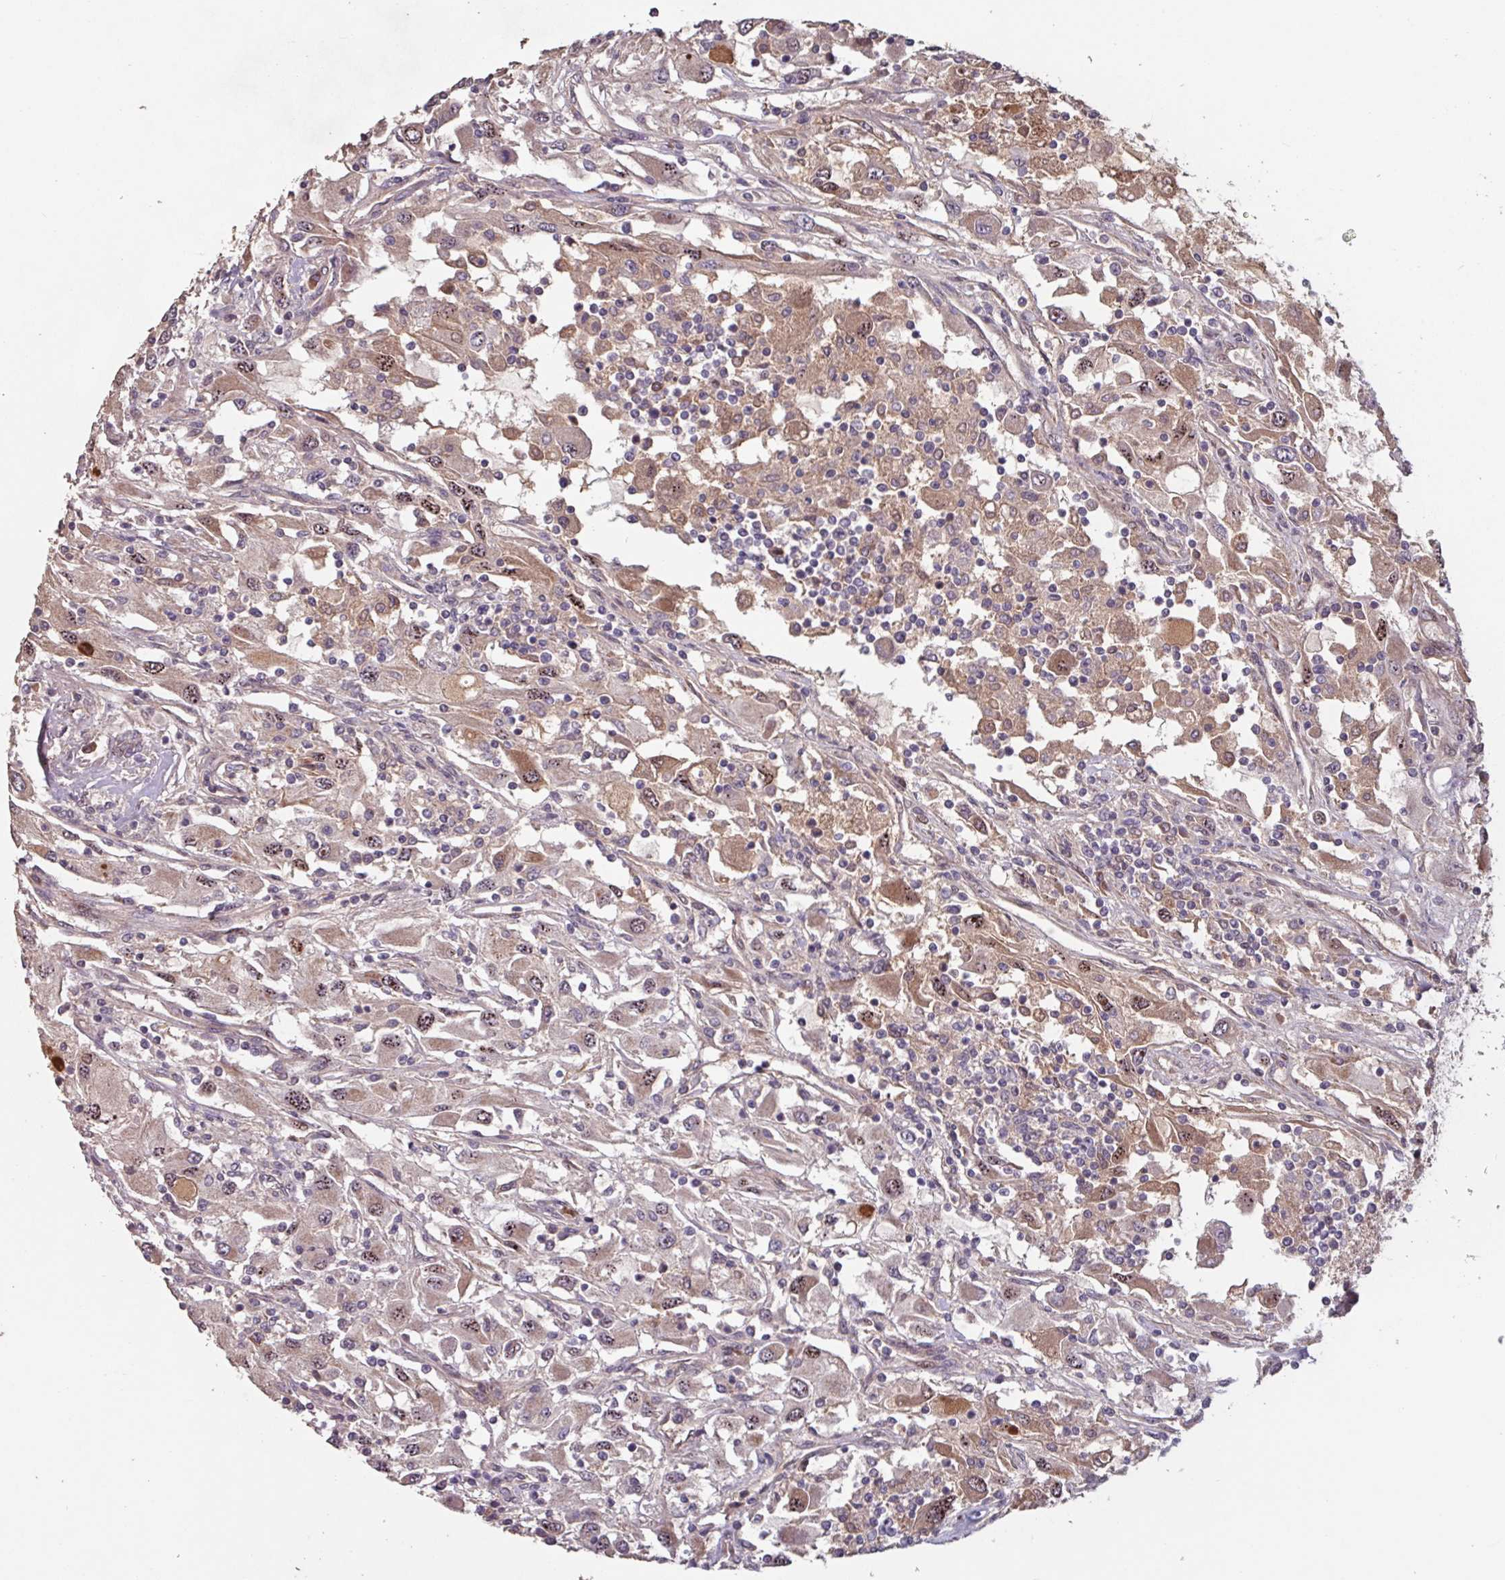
{"staining": {"intensity": "moderate", "quantity": "25%-75%", "location": "cytoplasmic/membranous,nuclear"}, "tissue": "renal cancer", "cell_type": "Tumor cells", "image_type": "cancer", "snomed": [{"axis": "morphology", "description": "Adenocarcinoma, NOS"}, {"axis": "topography", "description": "Kidney"}], "caption": "Moderate cytoplasmic/membranous and nuclear staining is identified in approximately 25%-75% of tumor cells in renal adenocarcinoma.", "gene": "TMEM88", "patient": {"sex": "female", "age": 67}}